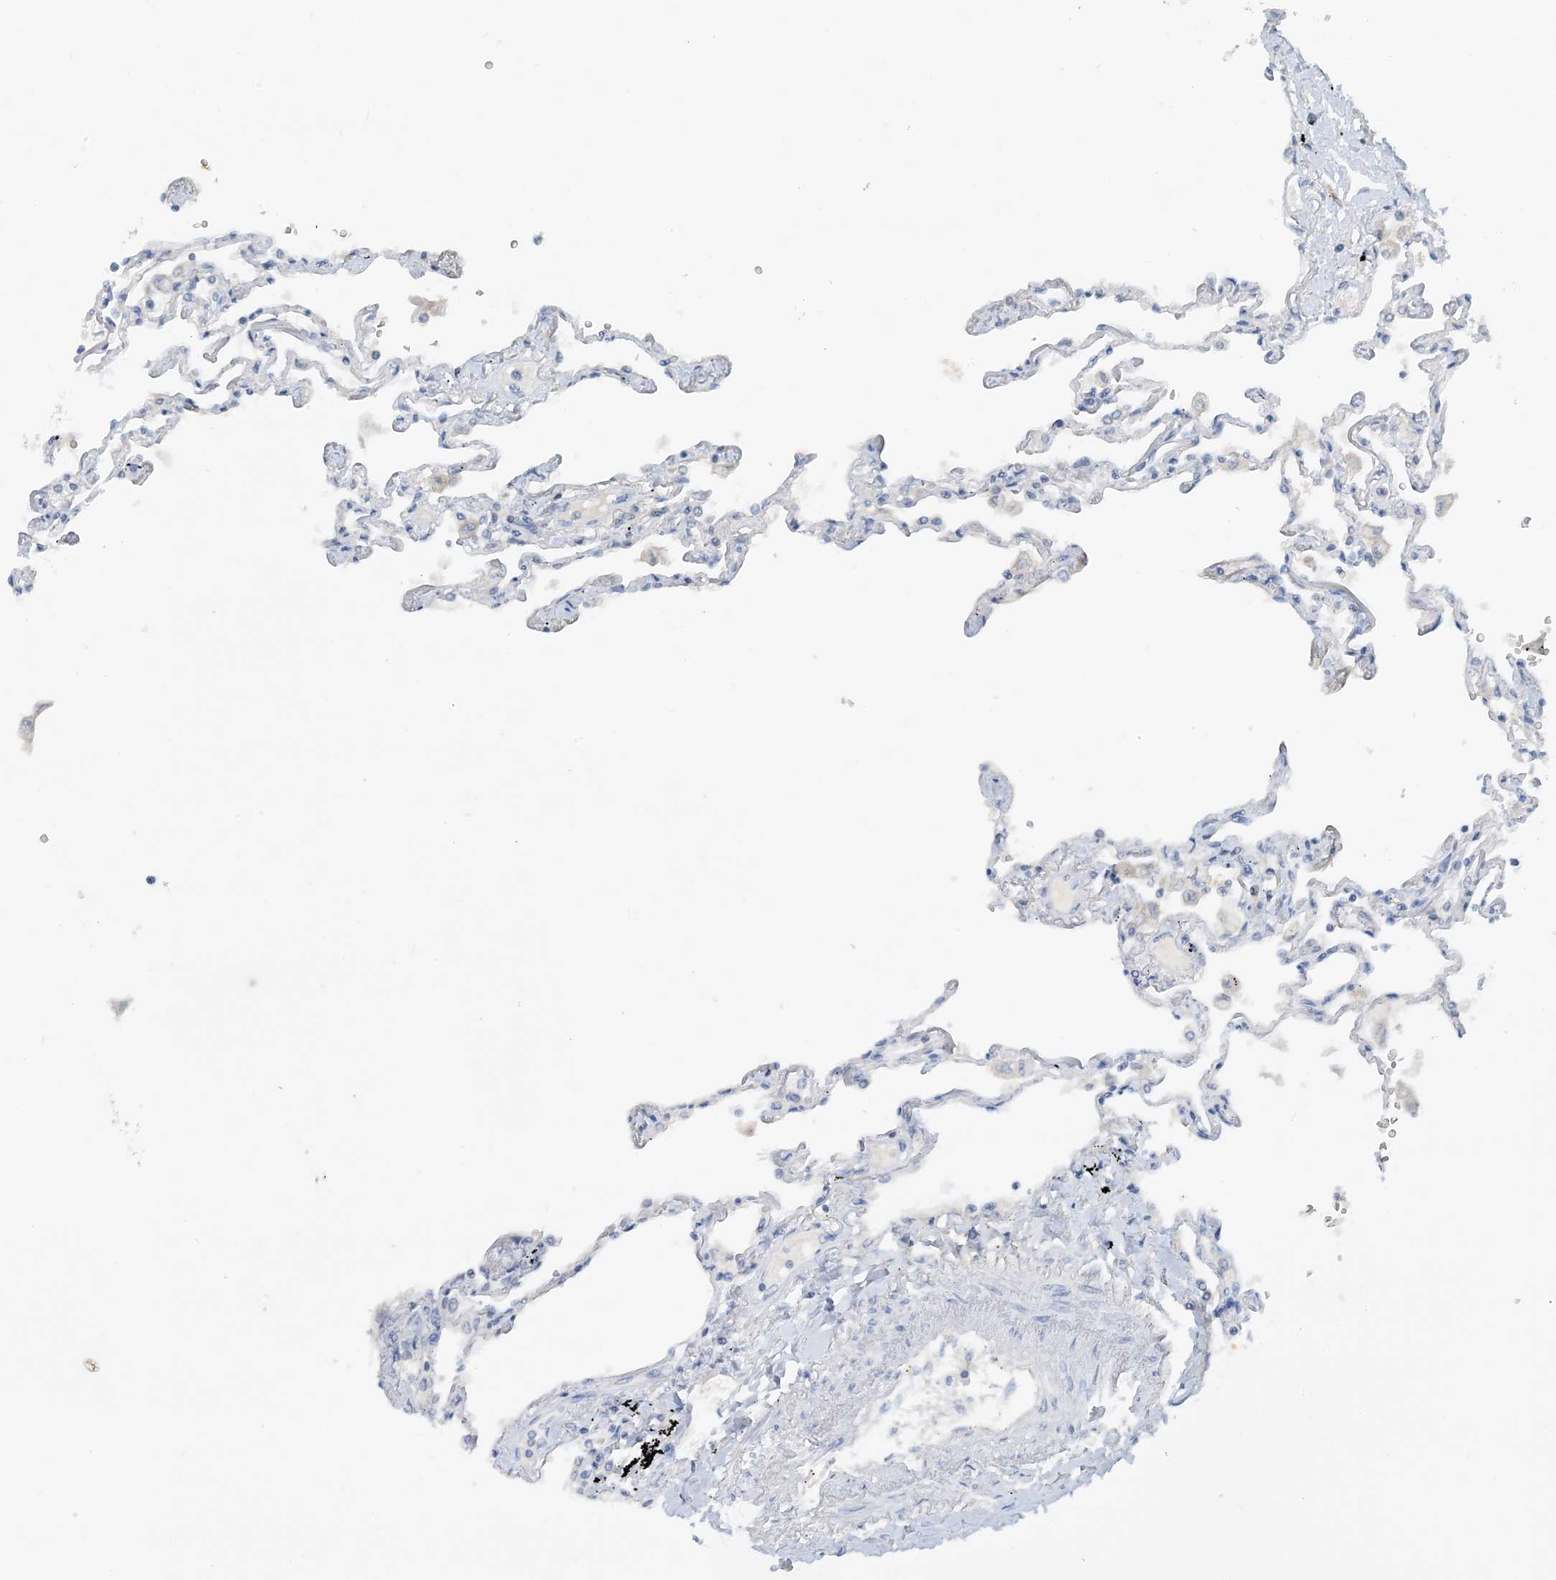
{"staining": {"intensity": "negative", "quantity": "none", "location": "none"}, "tissue": "lung", "cell_type": "Alveolar cells", "image_type": "normal", "snomed": [{"axis": "morphology", "description": "Normal tissue, NOS"}, {"axis": "topography", "description": "Lung"}], "caption": "The immunohistochemistry (IHC) histopathology image has no significant staining in alveolar cells of lung. (Brightfield microscopy of DAB (3,3'-diaminobenzidine) IHC at high magnification).", "gene": "UBE2E1", "patient": {"sex": "female", "age": 67}}